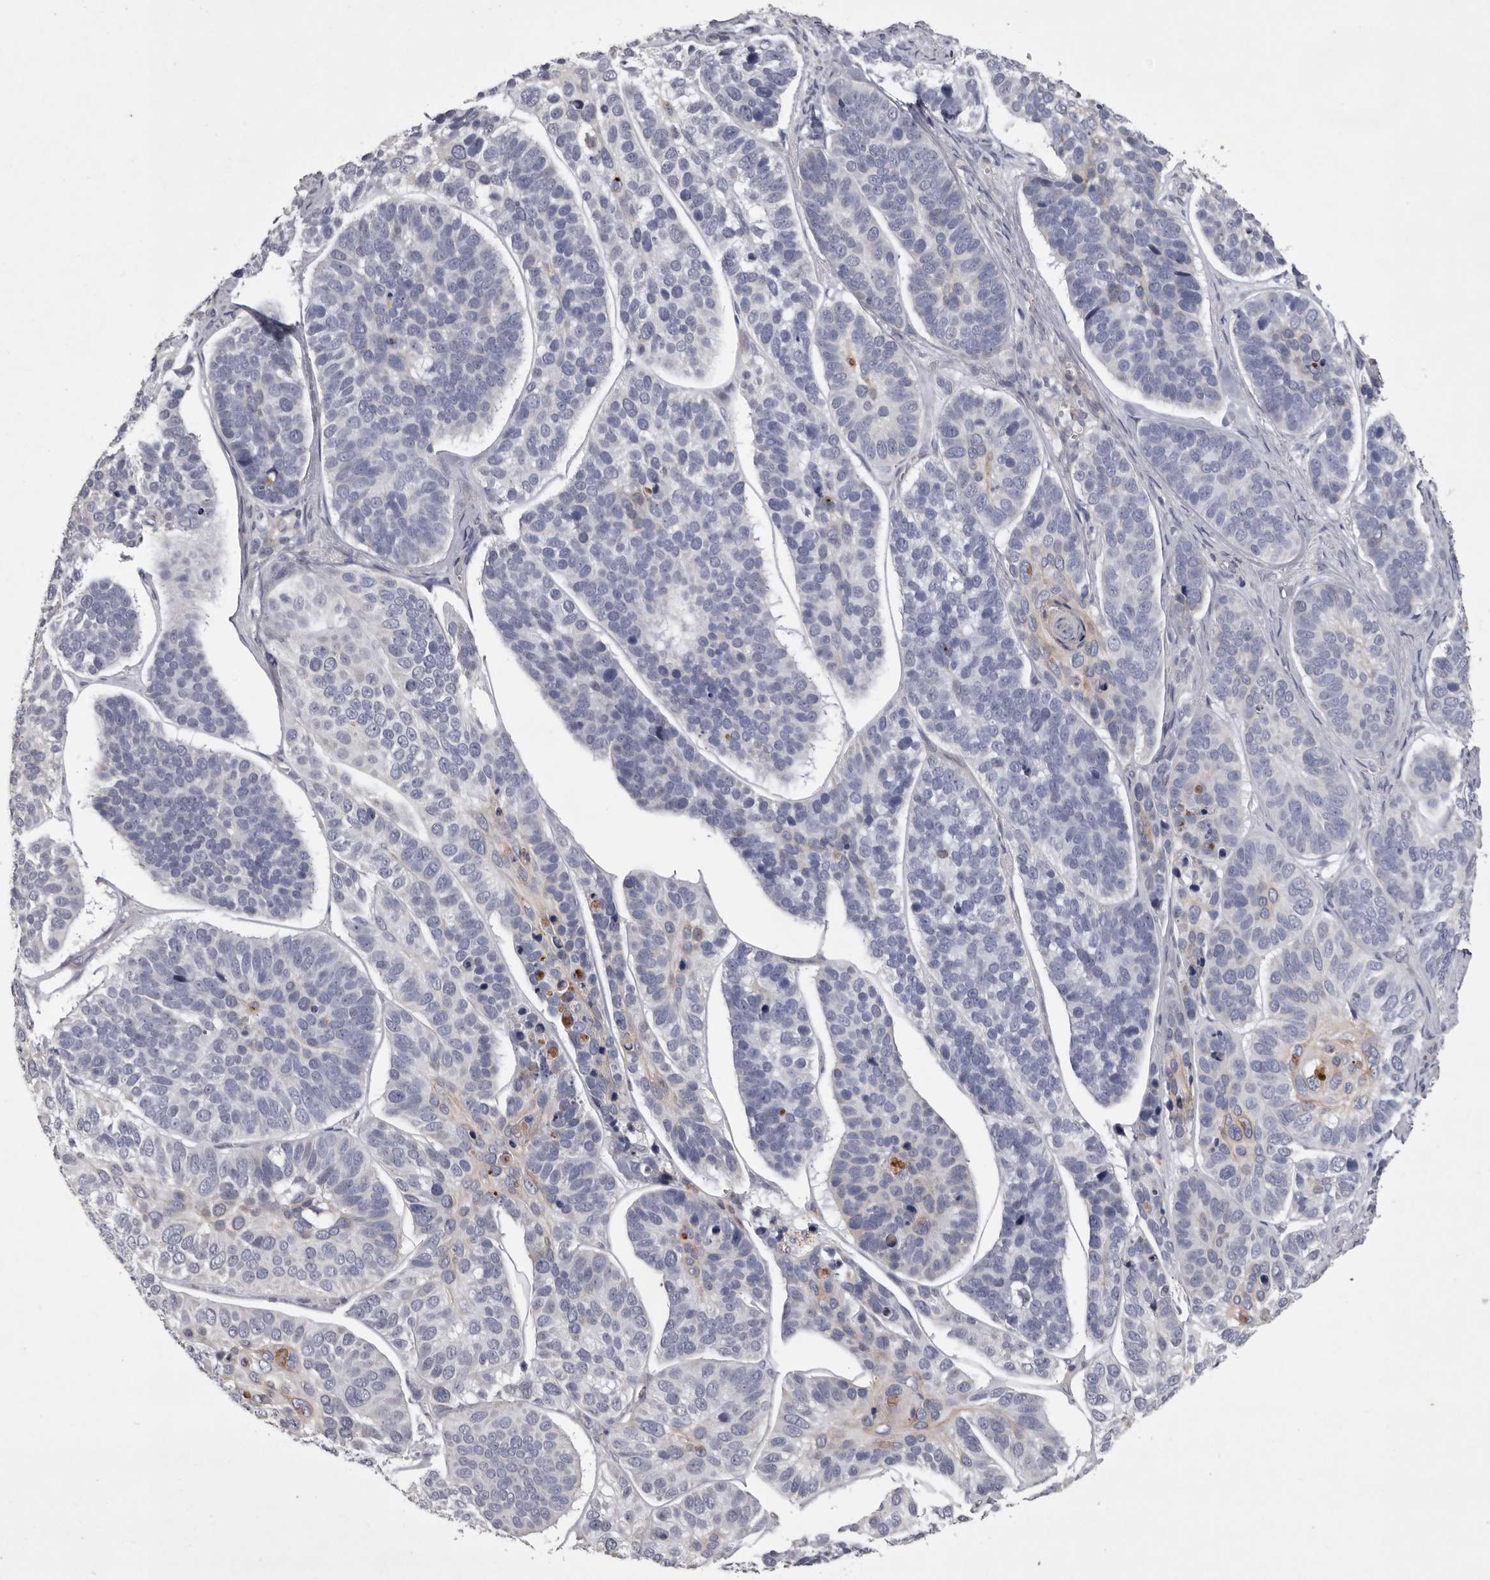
{"staining": {"intensity": "negative", "quantity": "none", "location": "none"}, "tissue": "skin cancer", "cell_type": "Tumor cells", "image_type": "cancer", "snomed": [{"axis": "morphology", "description": "Basal cell carcinoma"}, {"axis": "topography", "description": "Skin"}], "caption": "High power microscopy micrograph of an immunohistochemistry (IHC) photomicrograph of skin basal cell carcinoma, revealing no significant expression in tumor cells.", "gene": "NKAIN4", "patient": {"sex": "male", "age": 62}}